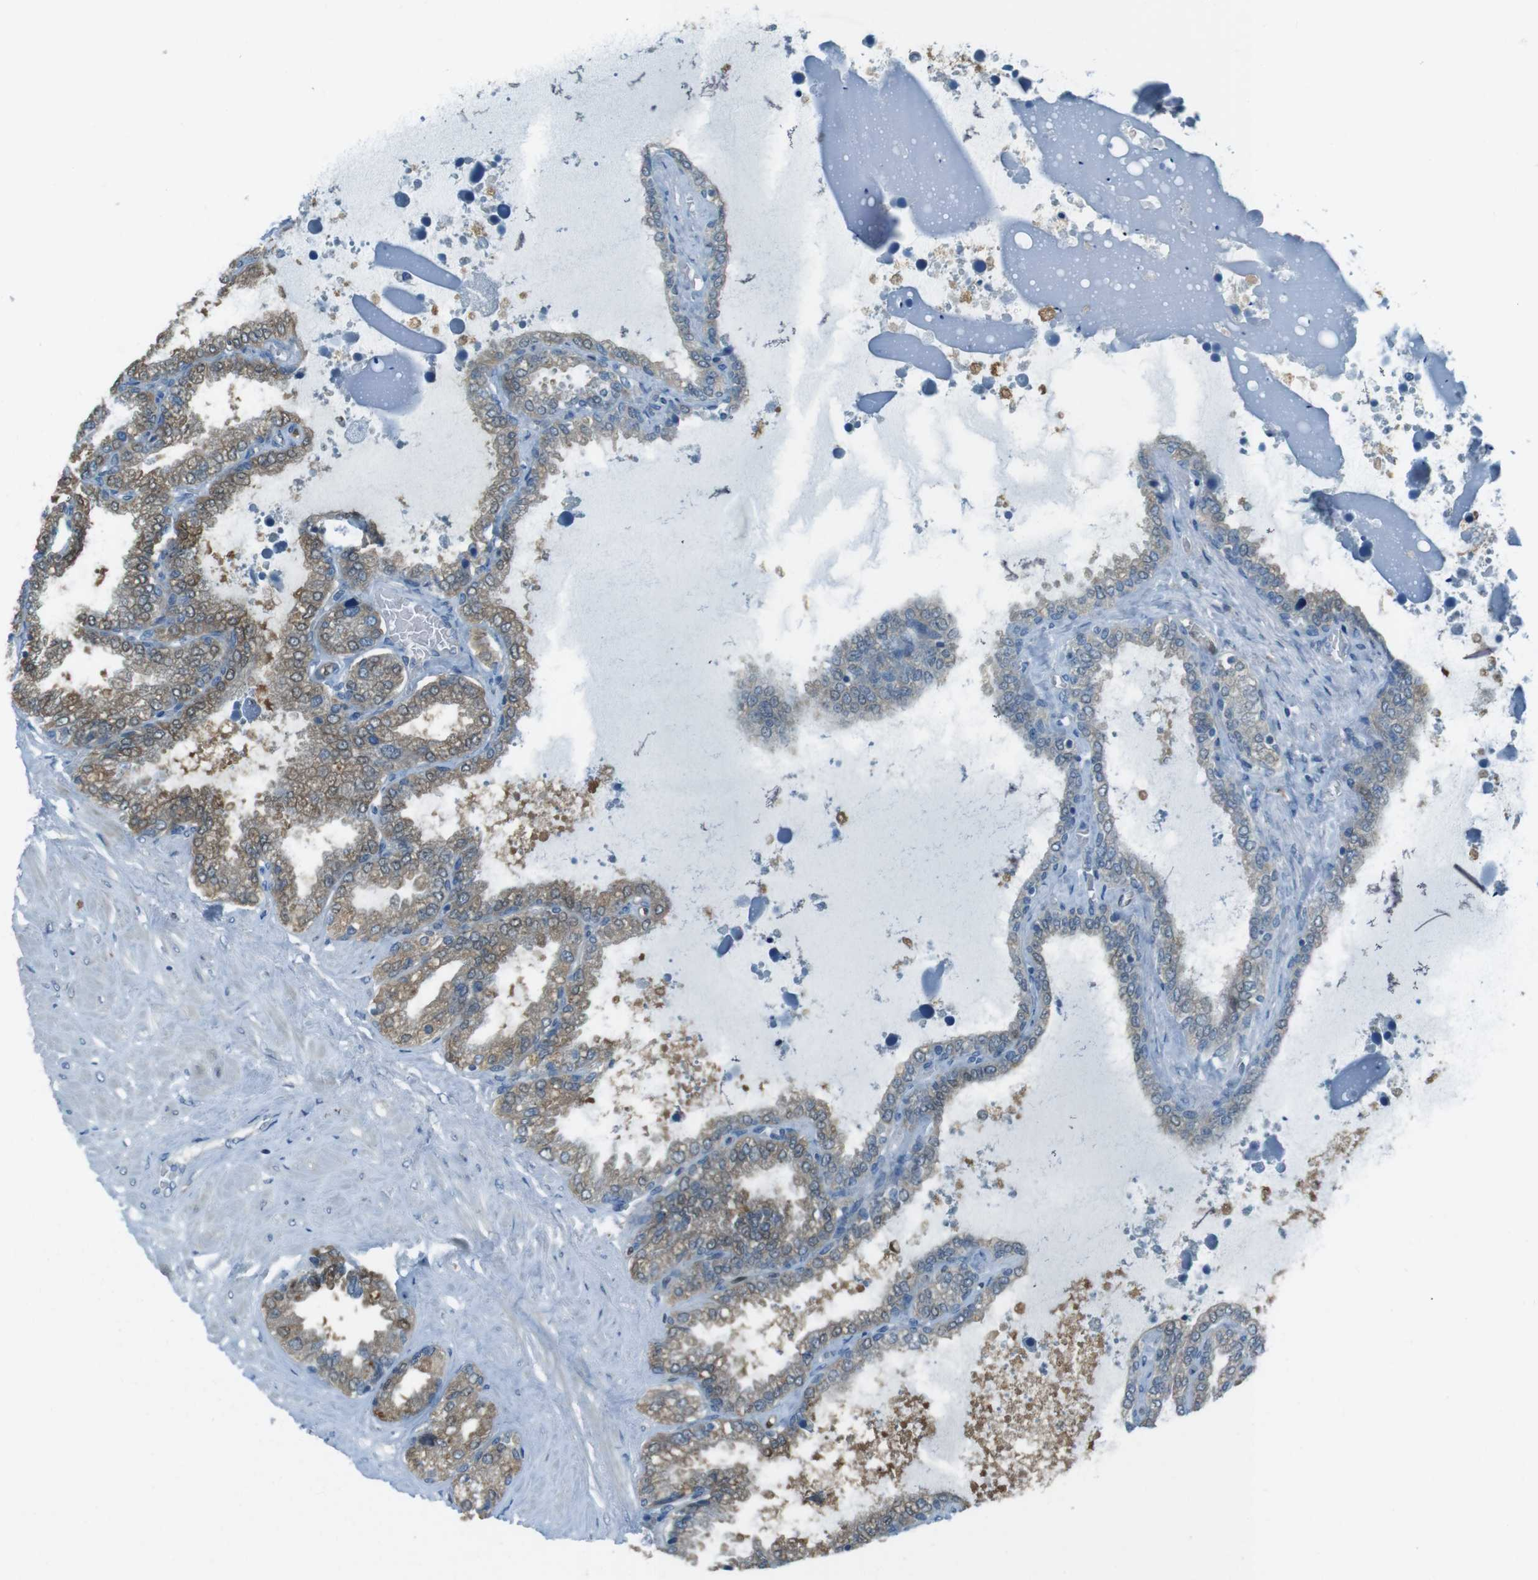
{"staining": {"intensity": "moderate", "quantity": "25%-75%", "location": "cytoplasmic/membranous"}, "tissue": "seminal vesicle", "cell_type": "Glandular cells", "image_type": "normal", "snomed": [{"axis": "morphology", "description": "Normal tissue, NOS"}, {"axis": "topography", "description": "Seminal veicle"}], "caption": "High-power microscopy captured an IHC micrograph of normal seminal vesicle, revealing moderate cytoplasmic/membranous expression in about 25%-75% of glandular cells. Using DAB (3,3'-diaminobenzidine) (brown) and hematoxylin (blue) stains, captured at high magnification using brightfield microscopy.", "gene": "MFAP3", "patient": {"sex": "male", "age": 46}}